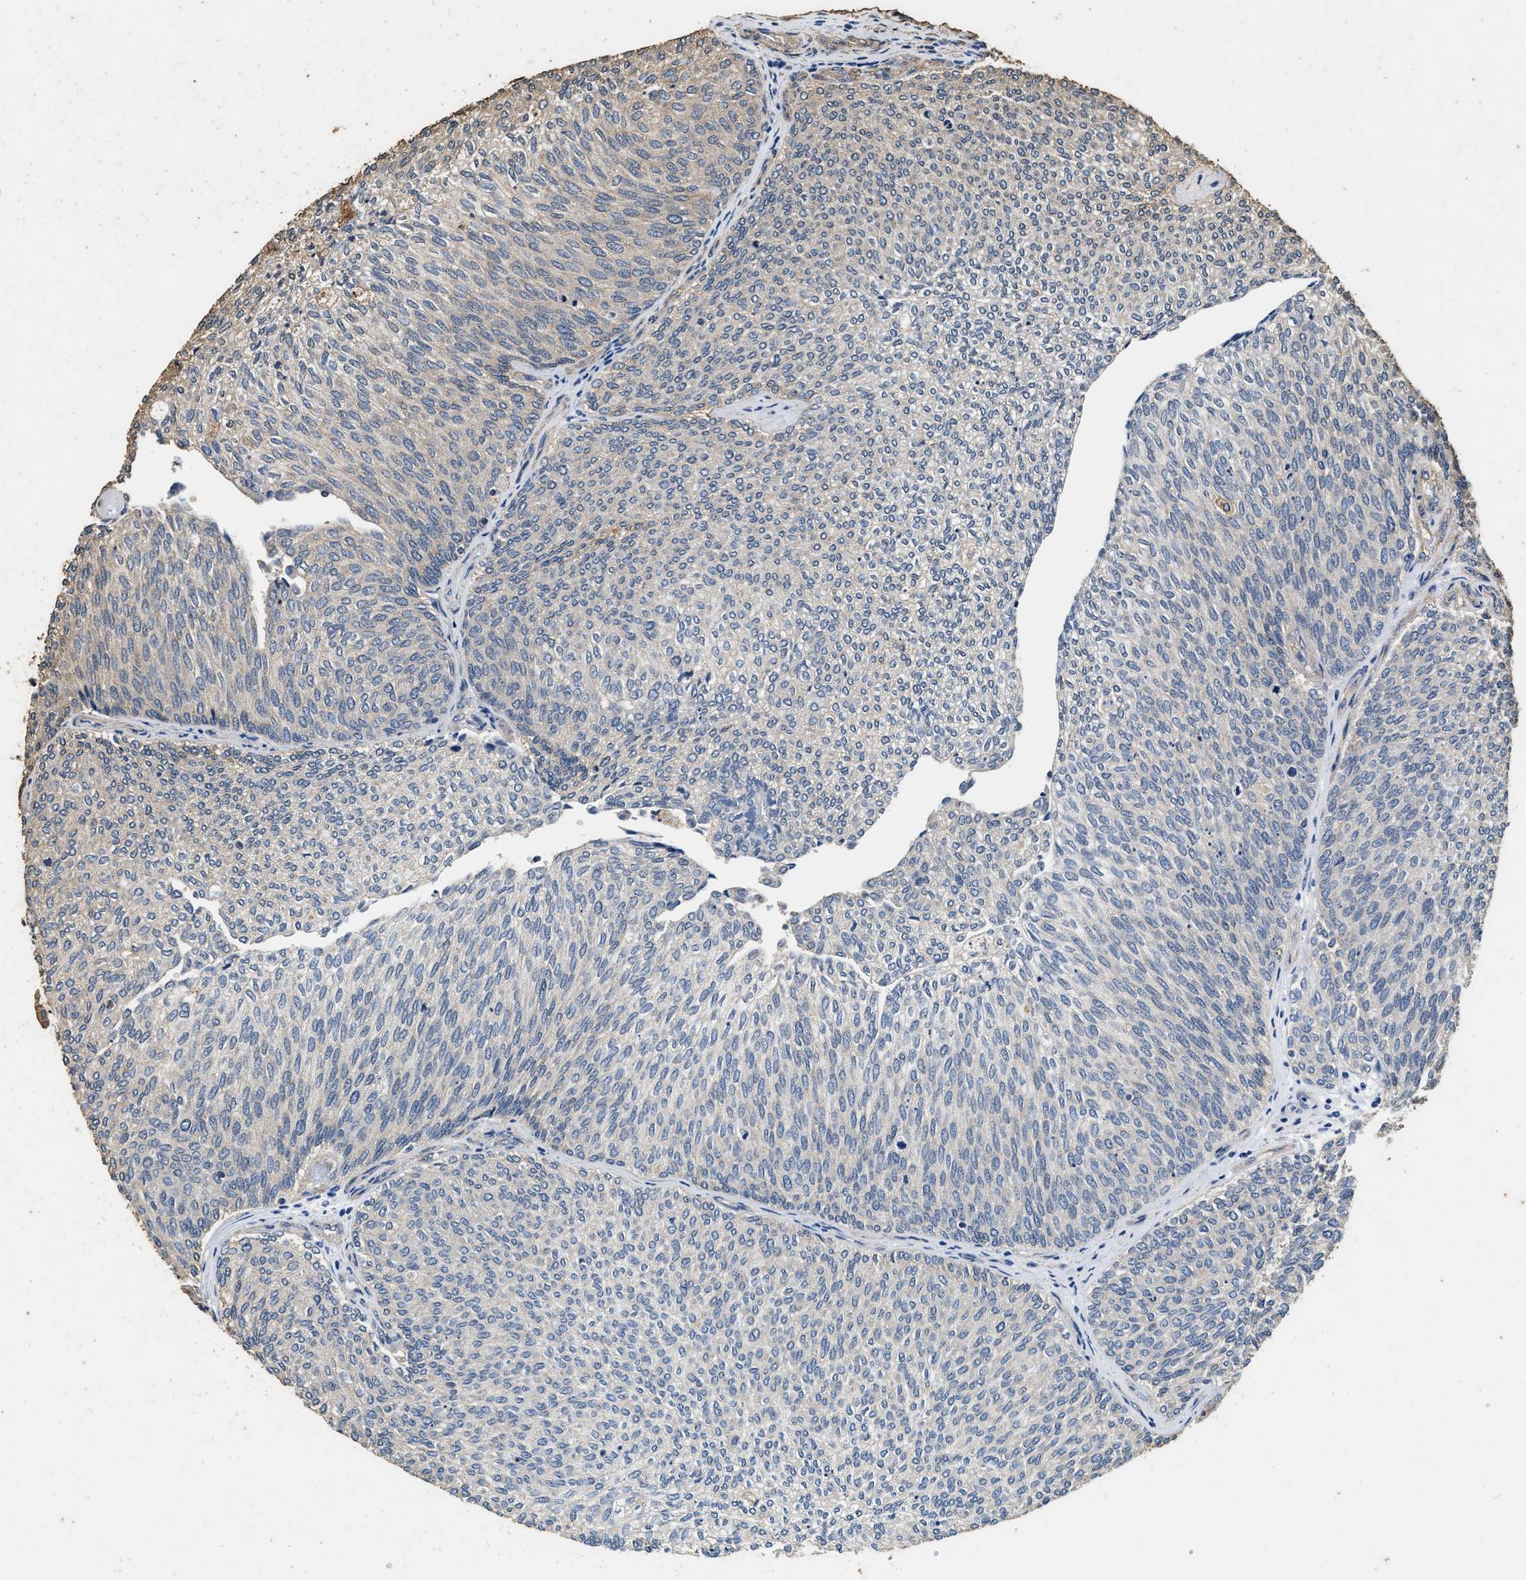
{"staining": {"intensity": "weak", "quantity": "<25%", "location": "cytoplasmic/membranous"}, "tissue": "urothelial cancer", "cell_type": "Tumor cells", "image_type": "cancer", "snomed": [{"axis": "morphology", "description": "Urothelial carcinoma, Low grade"}, {"axis": "topography", "description": "Urinary bladder"}], "caption": "A high-resolution micrograph shows immunohistochemistry staining of urothelial cancer, which demonstrates no significant positivity in tumor cells.", "gene": "MIB1", "patient": {"sex": "female", "age": 79}}